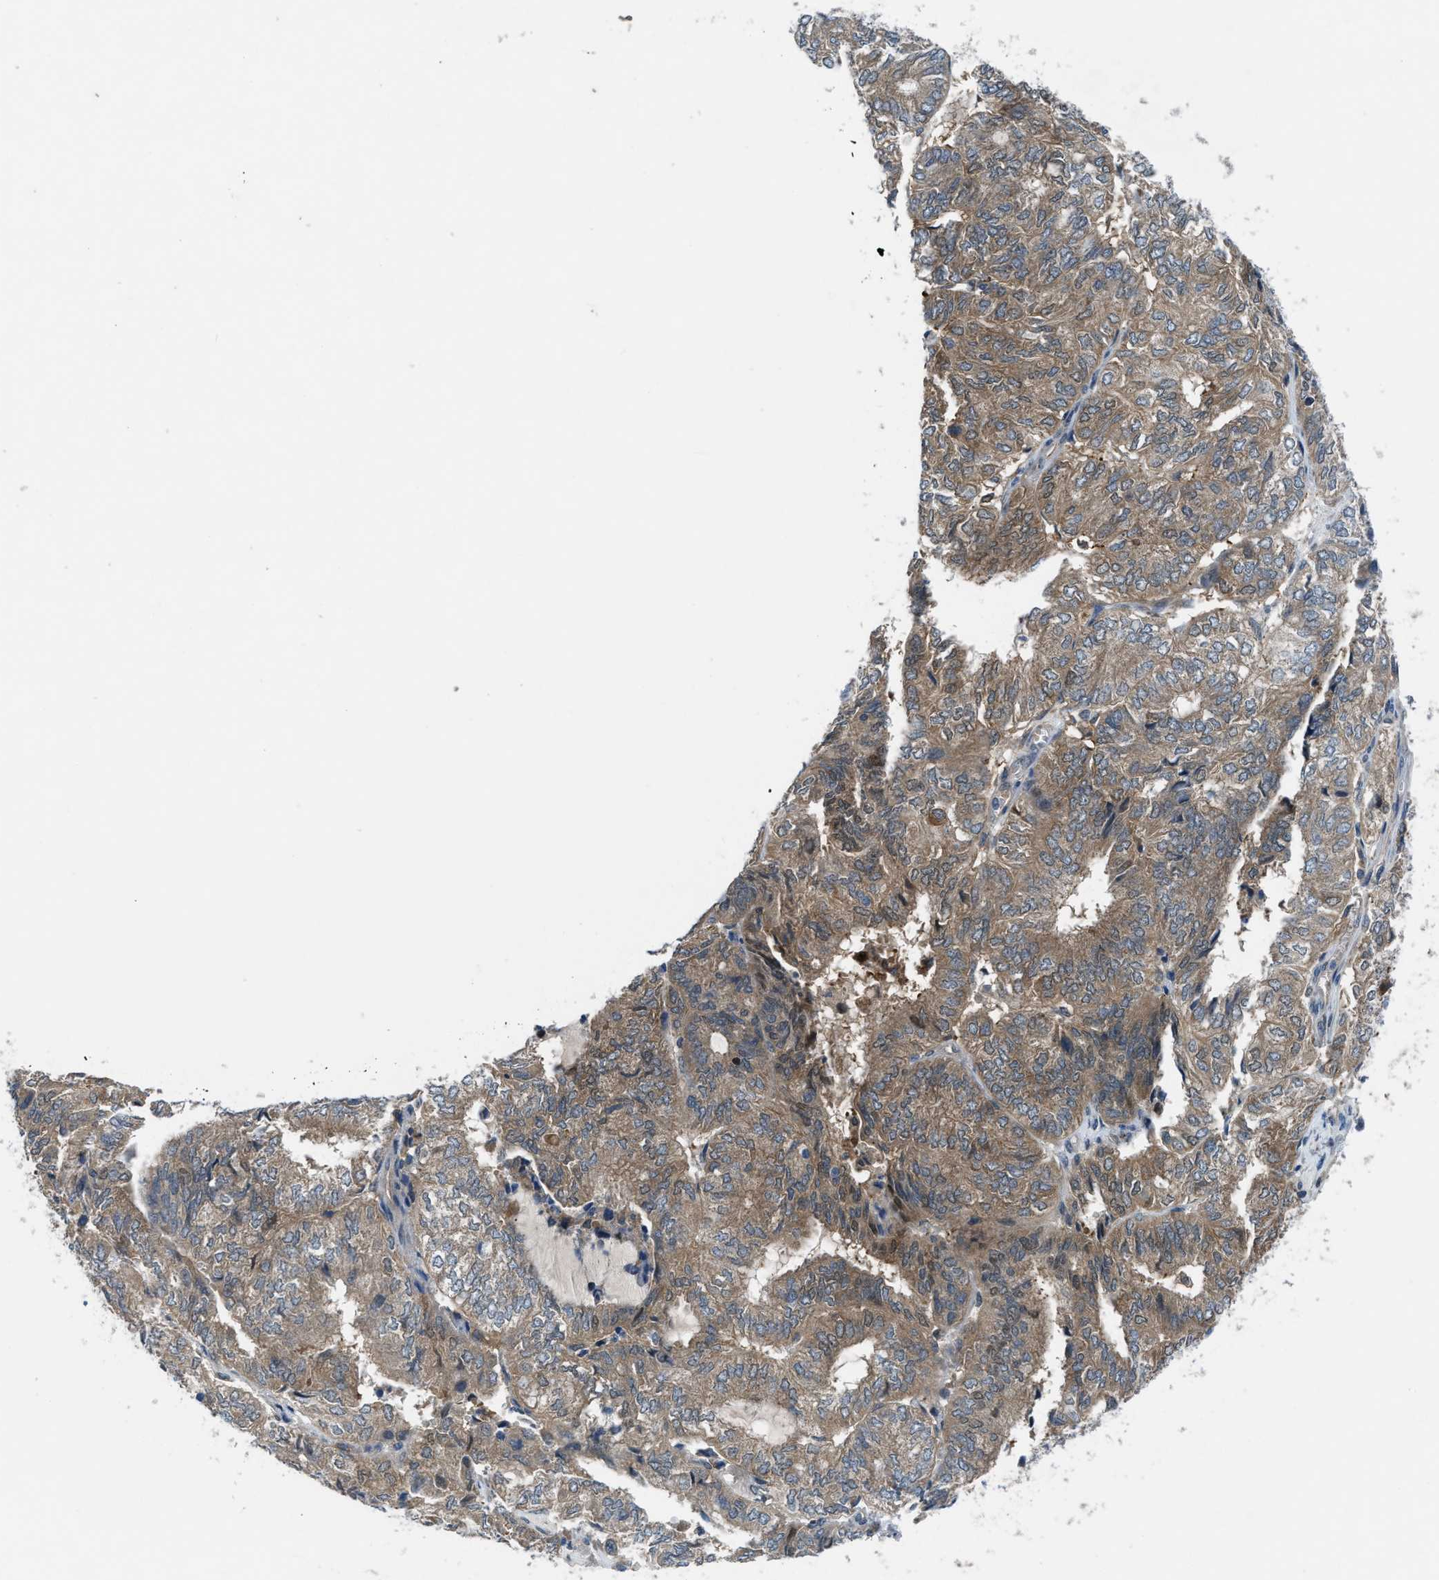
{"staining": {"intensity": "moderate", "quantity": ">75%", "location": "cytoplasmic/membranous"}, "tissue": "endometrial cancer", "cell_type": "Tumor cells", "image_type": "cancer", "snomed": [{"axis": "morphology", "description": "Adenocarcinoma, NOS"}, {"axis": "topography", "description": "Uterus"}], "caption": "Endometrial cancer stained with immunohistochemistry demonstrates moderate cytoplasmic/membranous staining in approximately >75% of tumor cells.", "gene": "BAZ2B", "patient": {"sex": "female", "age": 60}}